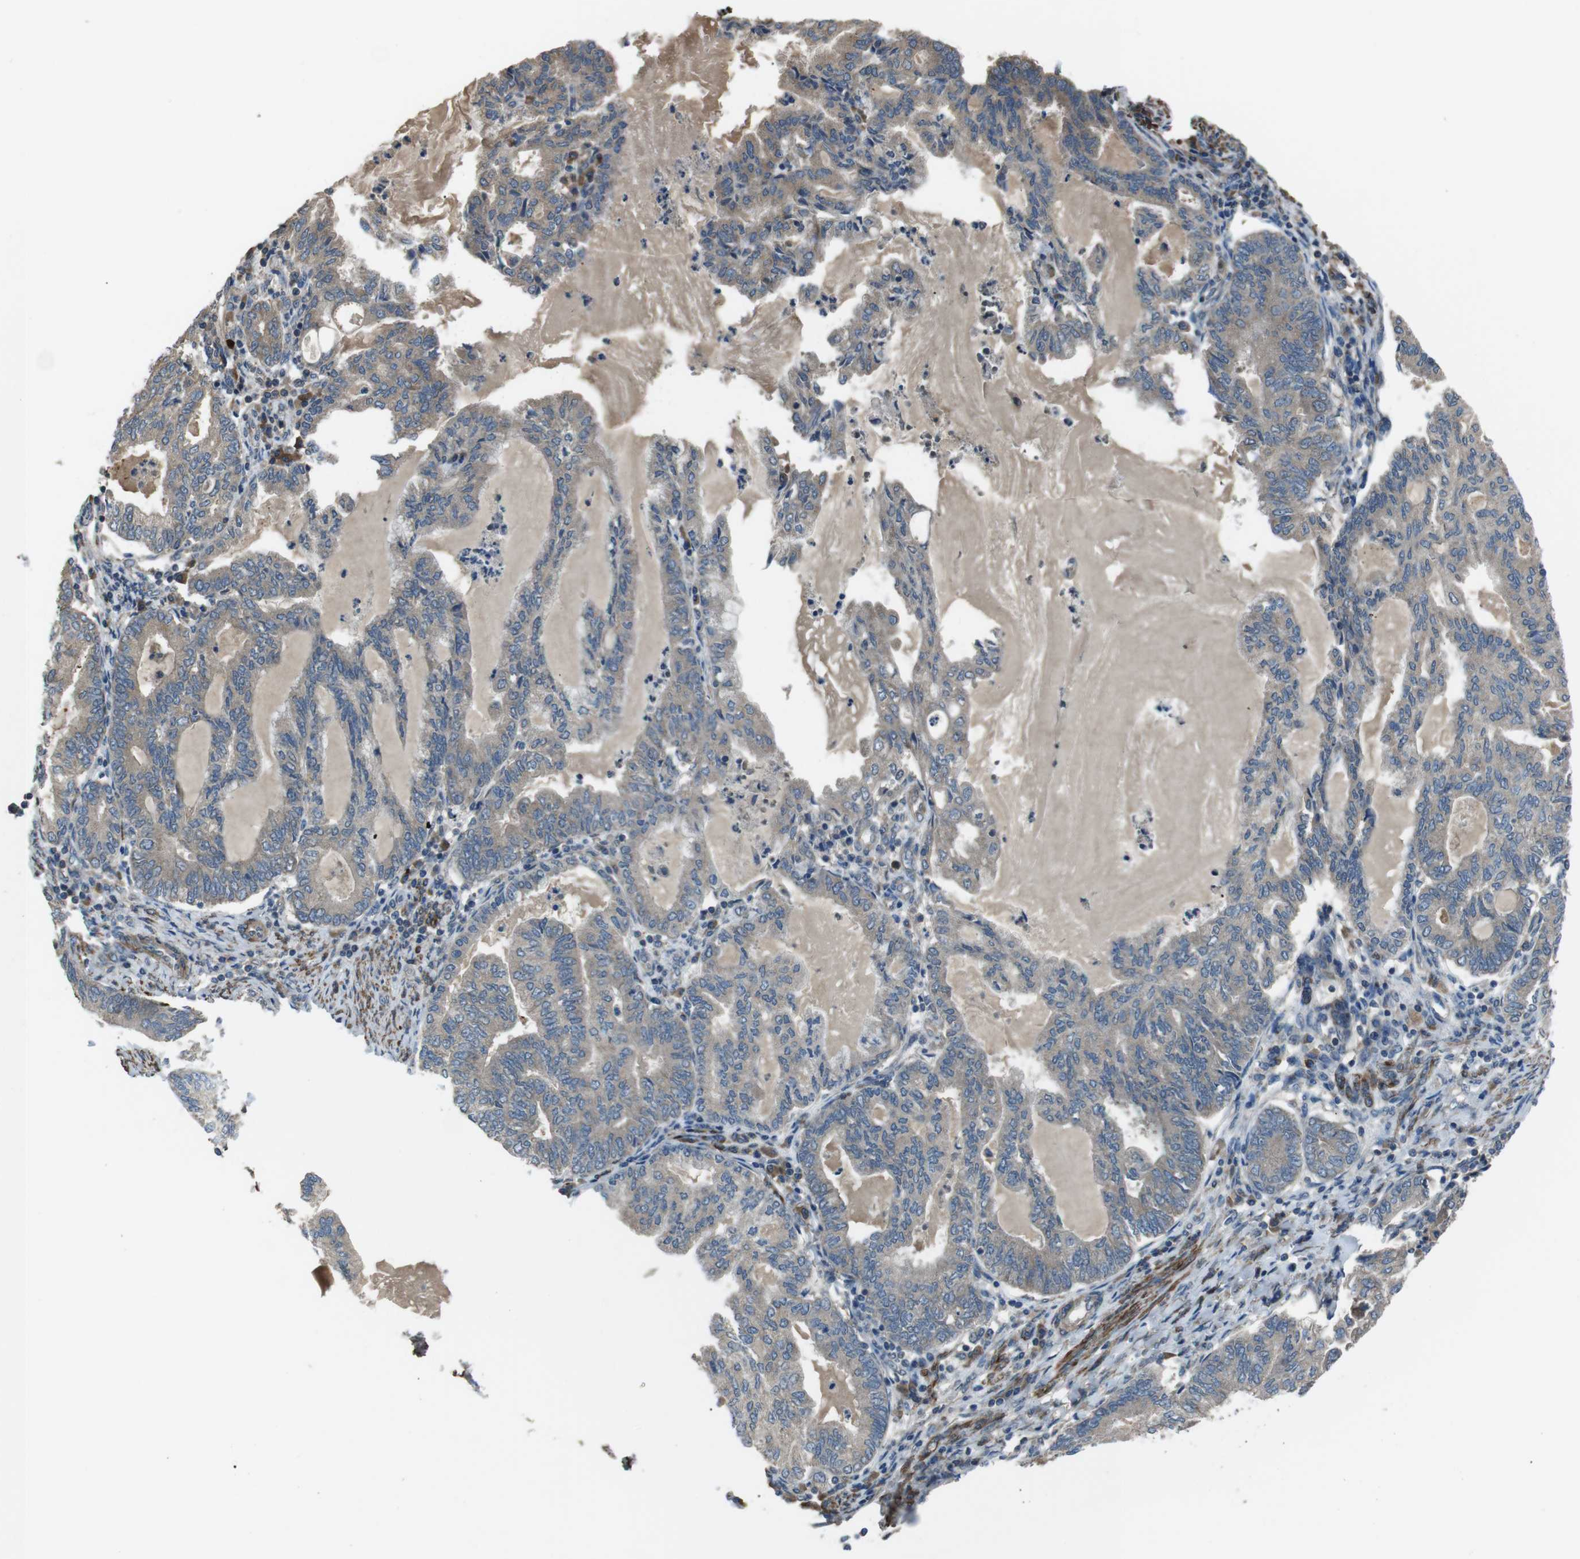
{"staining": {"intensity": "weak", "quantity": ">75%", "location": "cytoplasmic/membranous"}, "tissue": "endometrial cancer", "cell_type": "Tumor cells", "image_type": "cancer", "snomed": [{"axis": "morphology", "description": "Adenocarcinoma, NOS"}, {"axis": "topography", "description": "Endometrium"}], "caption": "Immunohistochemical staining of endometrial cancer (adenocarcinoma) reveals low levels of weak cytoplasmic/membranous positivity in about >75% of tumor cells.", "gene": "FUT2", "patient": {"sex": "female", "age": 86}}